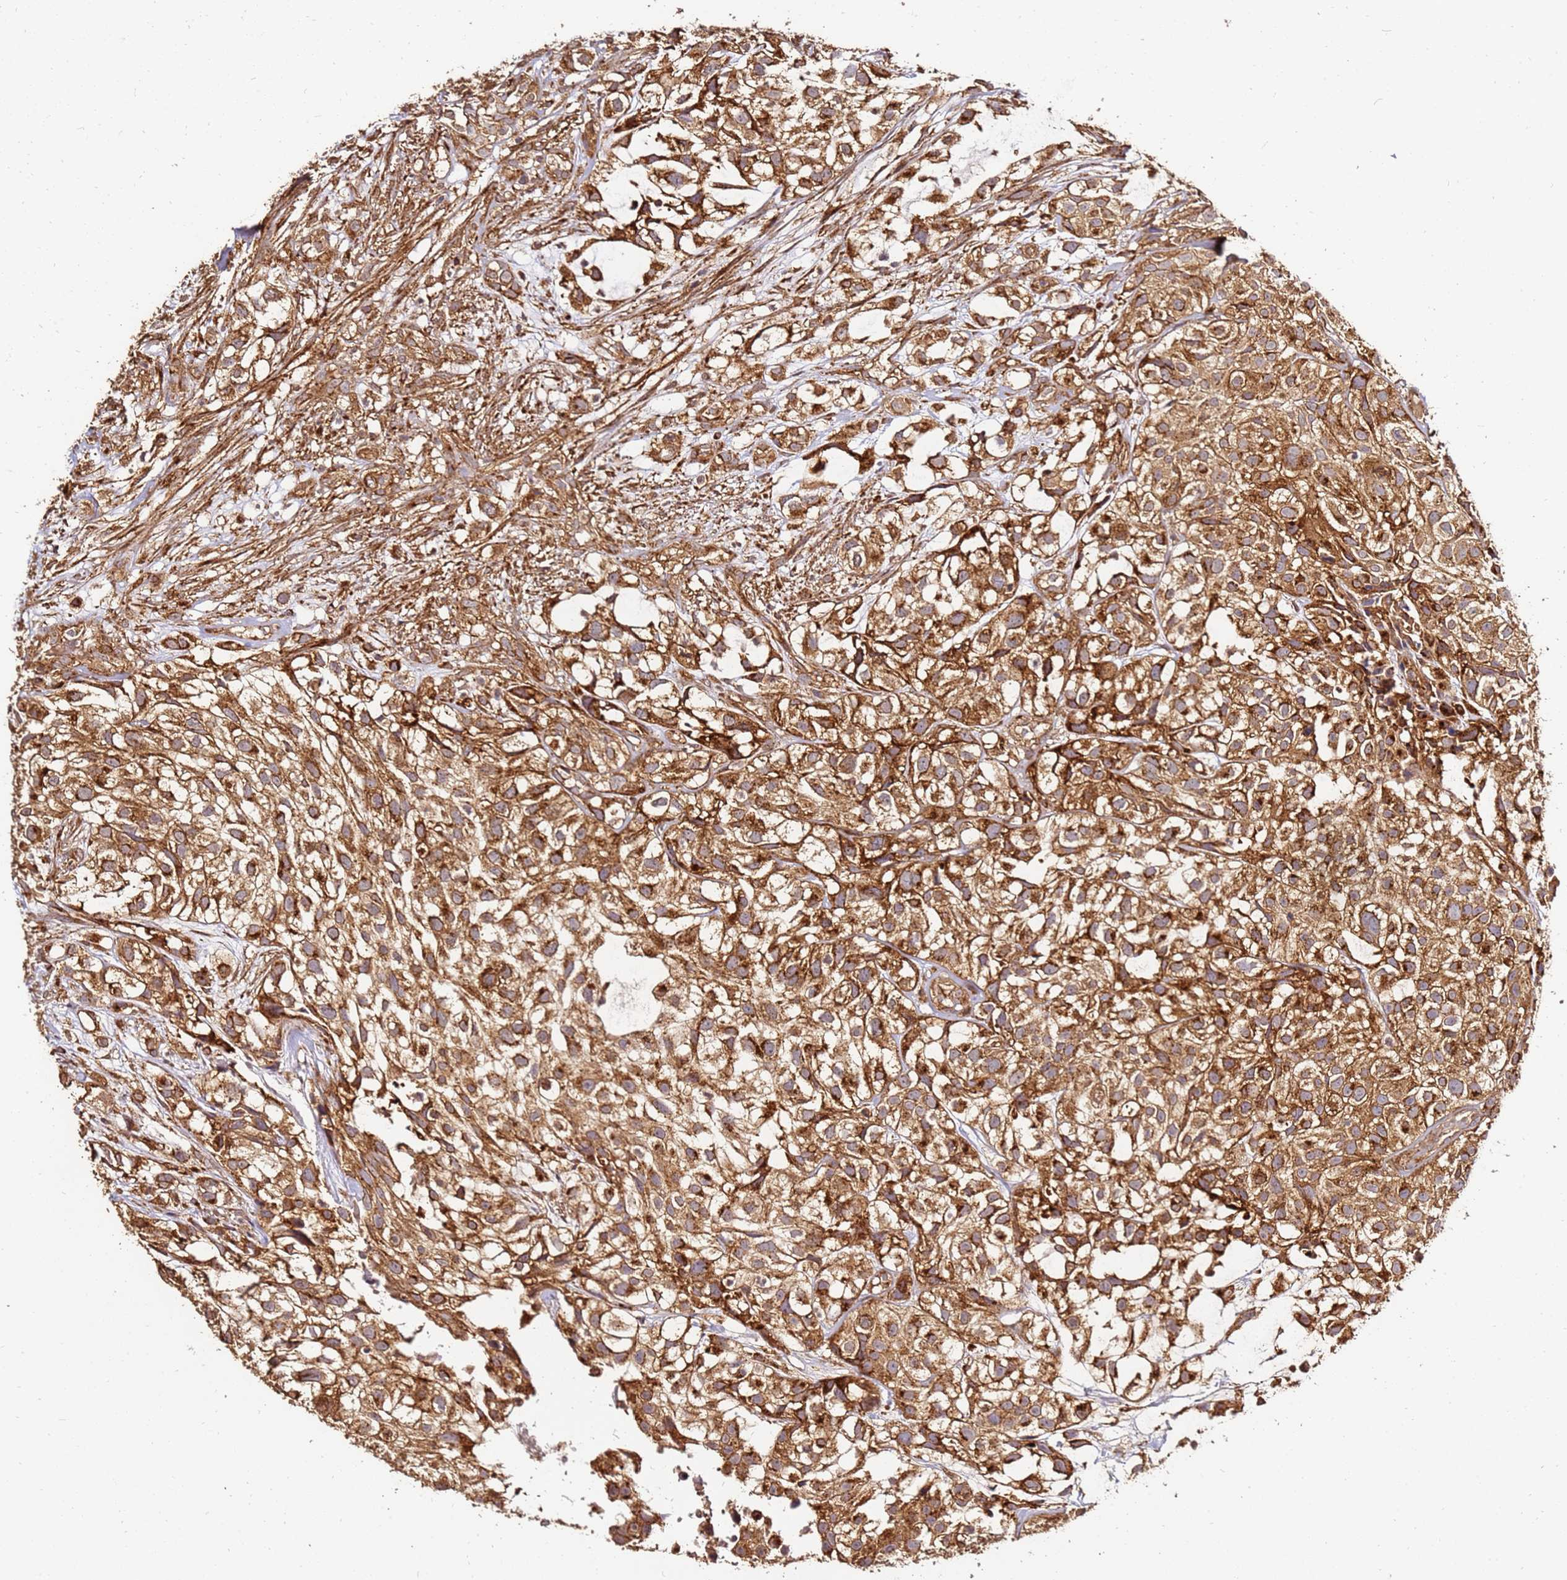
{"staining": {"intensity": "strong", "quantity": ">75%", "location": "cytoplasmic/membranous"}, "tissue": "urothelial cancer", "cell_type": "Tumor cells", "image_type": "cancer", "snomed": [{"axis": "morphology", "description": "Urothelial carcinoma, High grade"}, {"axis": "topography", "description": "Urinary bladder"}], "caption": "An image showing strong cytoplasmic/membranous expression in approximately >75% of tumor cells in urothelial cancer, as visualized by brown immunohistochemical staining.", "gene": "DVL3", "patient": {"sex": "male", "age": 56}}